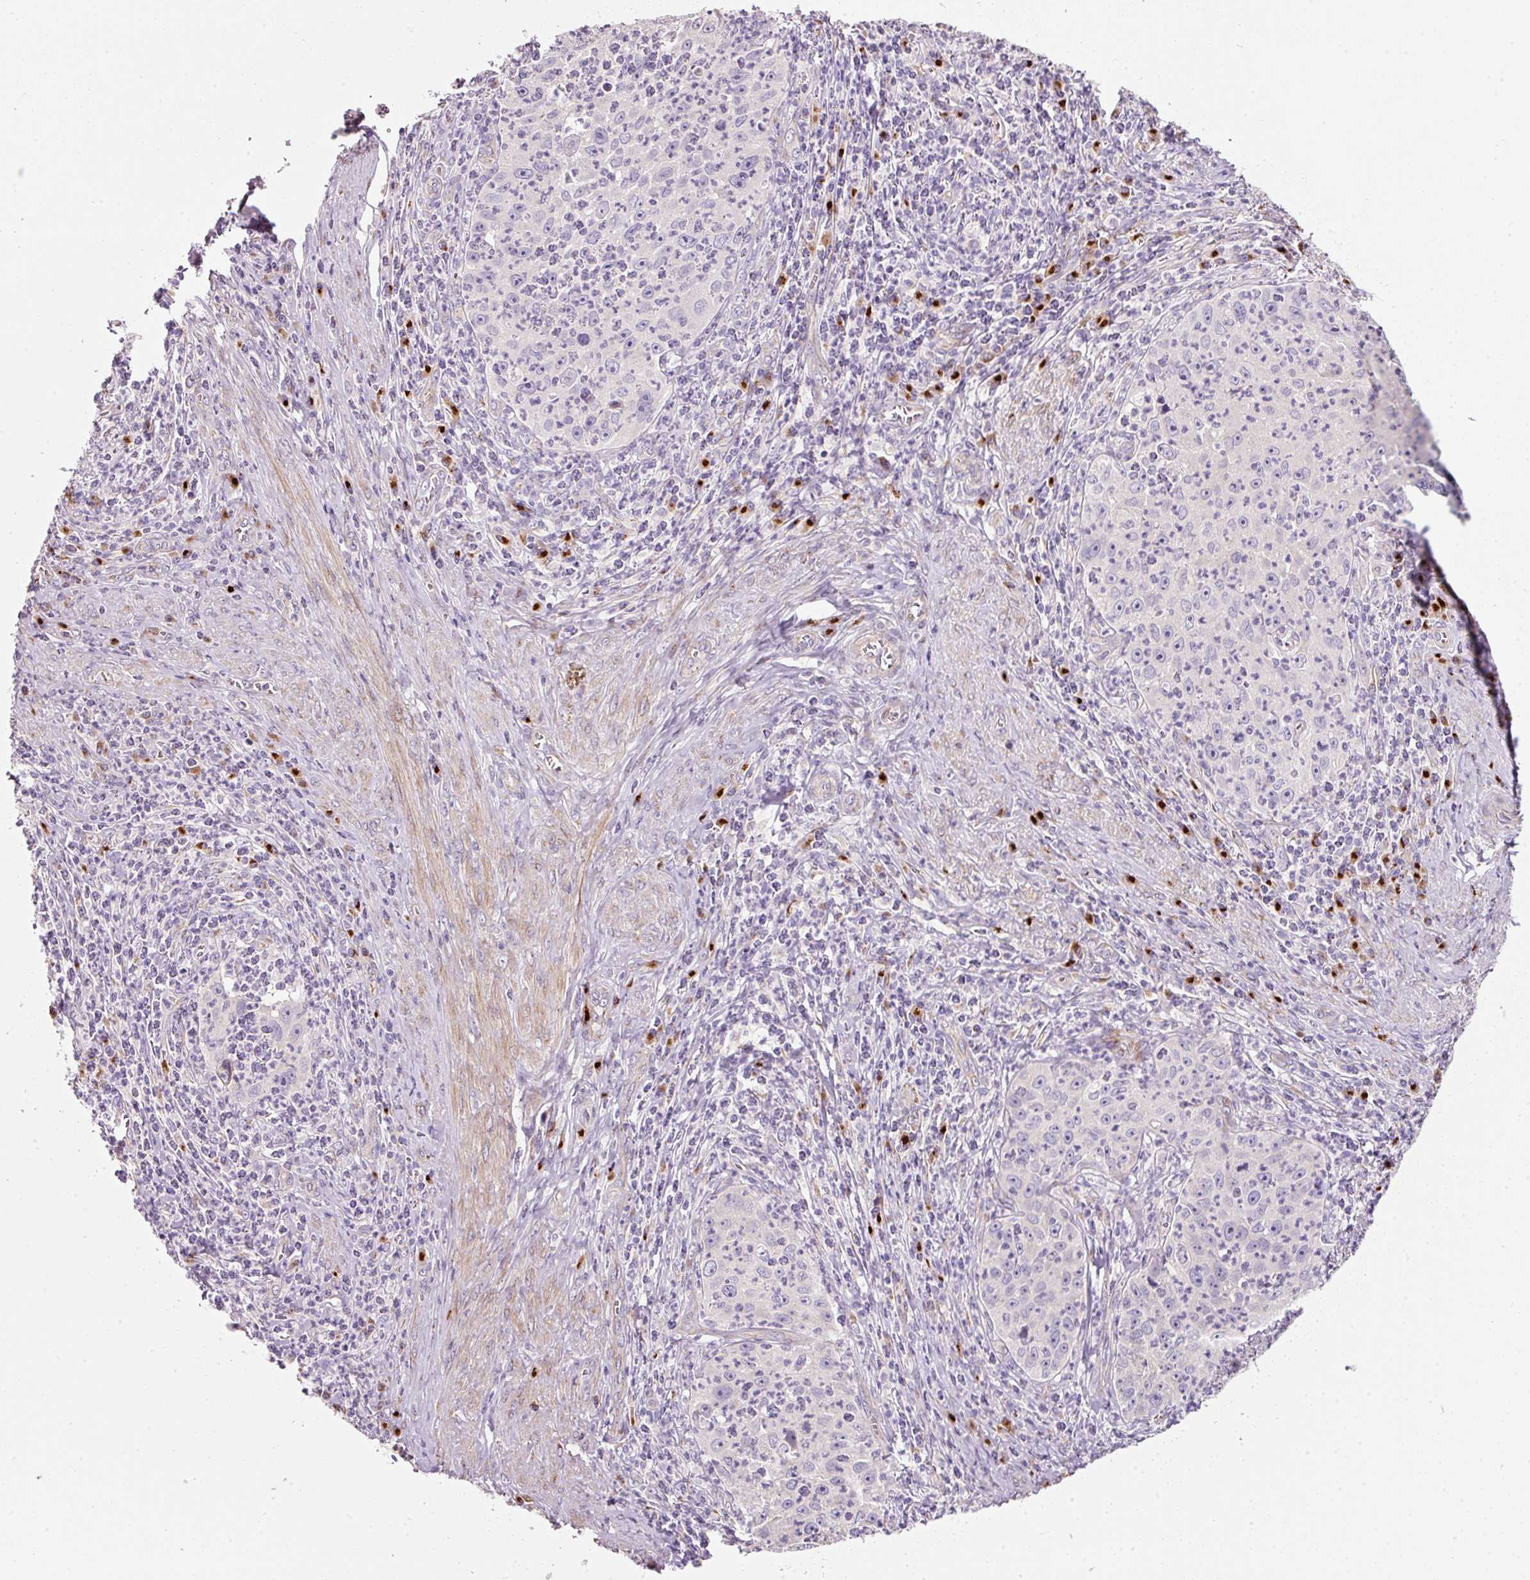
{"staining": {"intensity": "negative", "quantity": "none", "location": "none"}, "tissue": "cervical cancer", "cell_type": "Tumor cells", "image_type": "cancer", "snomed": [{"axis": "morphology", "description": "Squamous cell carcinoma, NOS"}, {"axis": "topography", "description": "Cervix"}], "caption": "Protein analysis of cervical squamous cell carcinoma reveals no significant expression in tumor cells.", "gene": "NBPF11", "patient": {"sex": "female", "age": 30}}